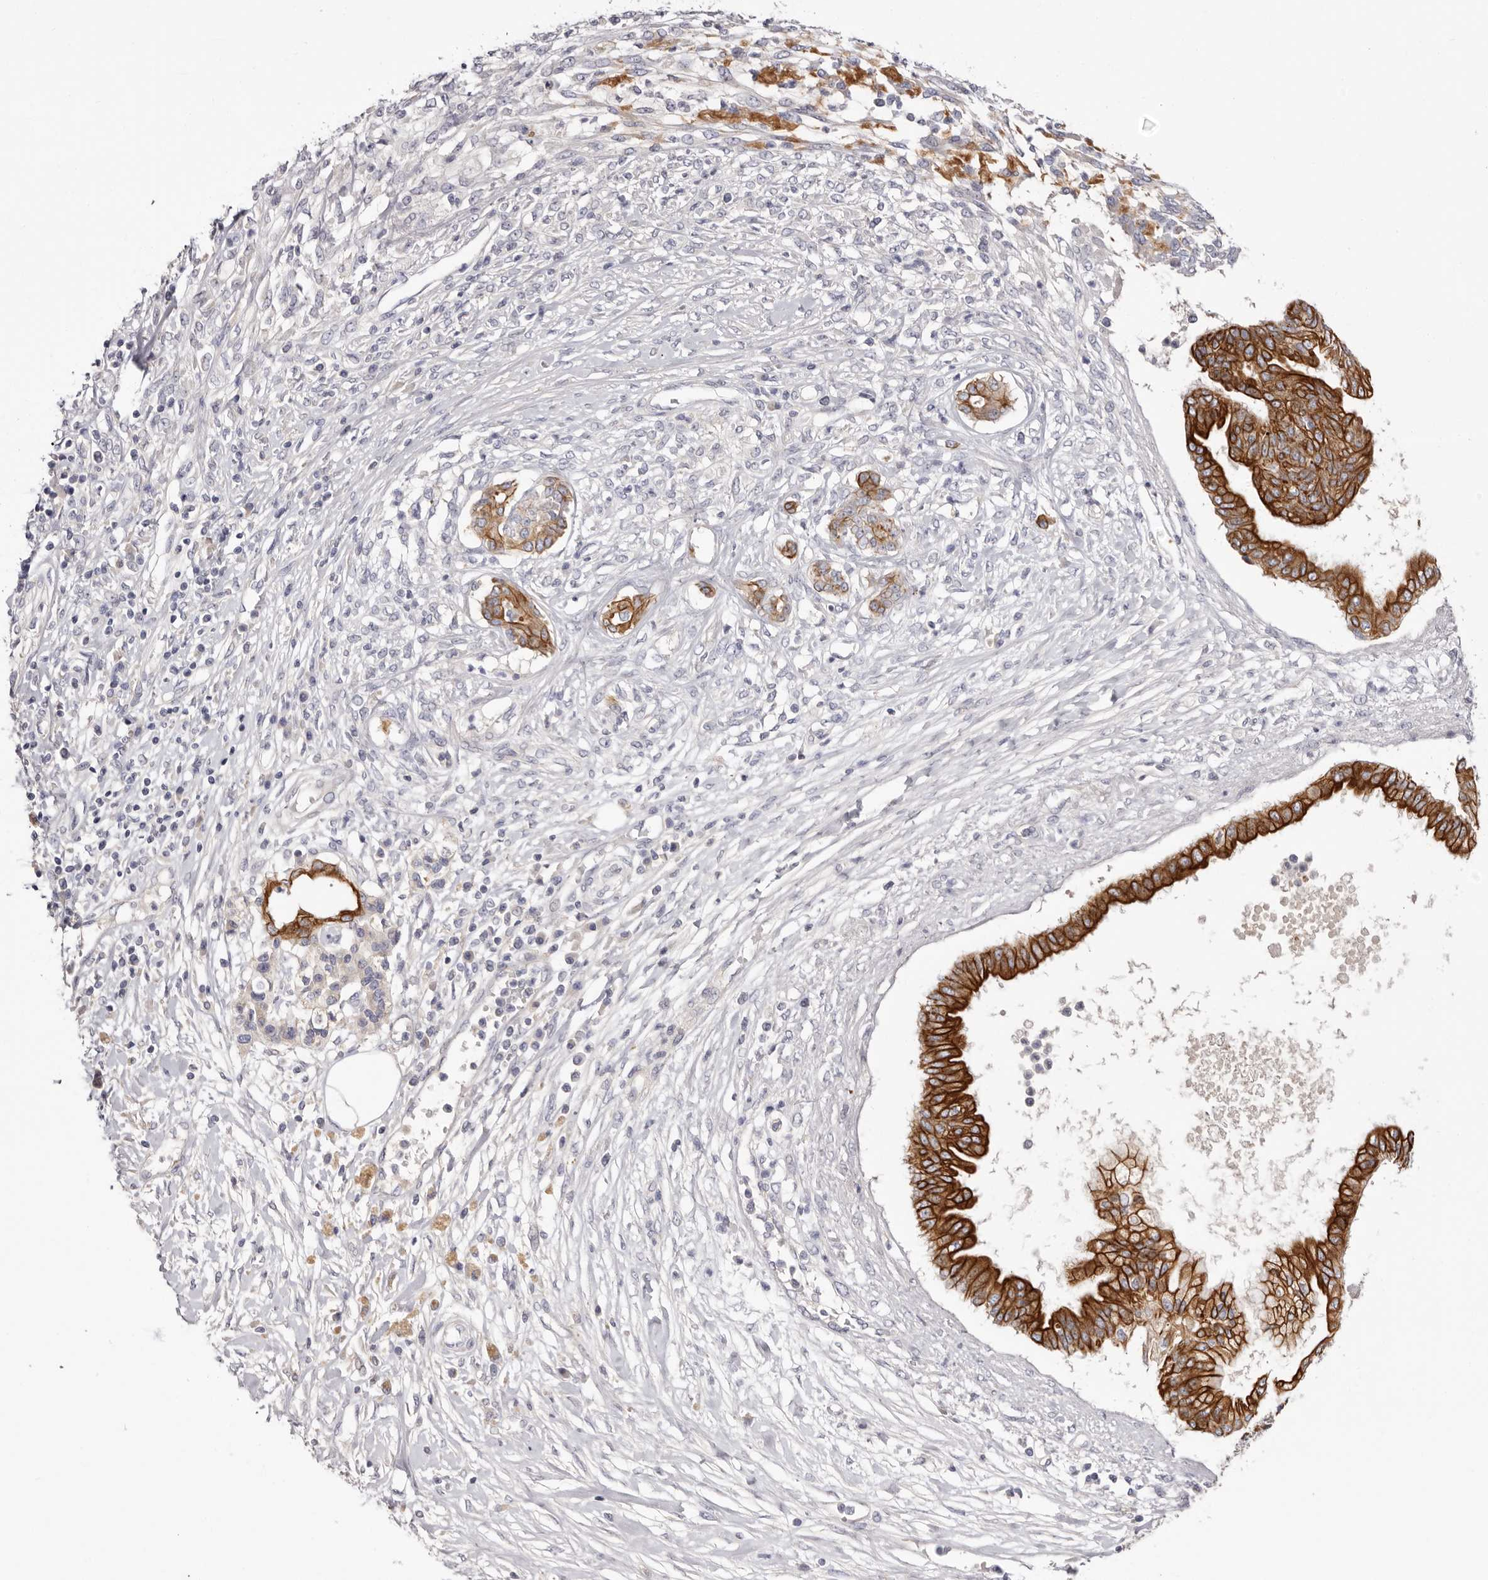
{"staining": {"intensity": "strong", "quantity": "25%-75%", "location": "cytoplasmic/membranous"}, "tissue": "pancreatic cancer", "cell_type": "Tumor cells", "image_type": "cancer", "snomed": [{"axis": "morphology", "description": "Adenocarcinoma, NOS"}, {"axis": "topography", "description": "Pancreas"}], "caption": "IHC image of pancreatic cancer (adenocarcinoma) stained for a protein (brown), which reveals high levels of strong cytoplasmic/membranous positivity in approximately 25%-75% of tumor cells.", "gene": "STK16", "patient": {"sex": "female", "age": 56}}